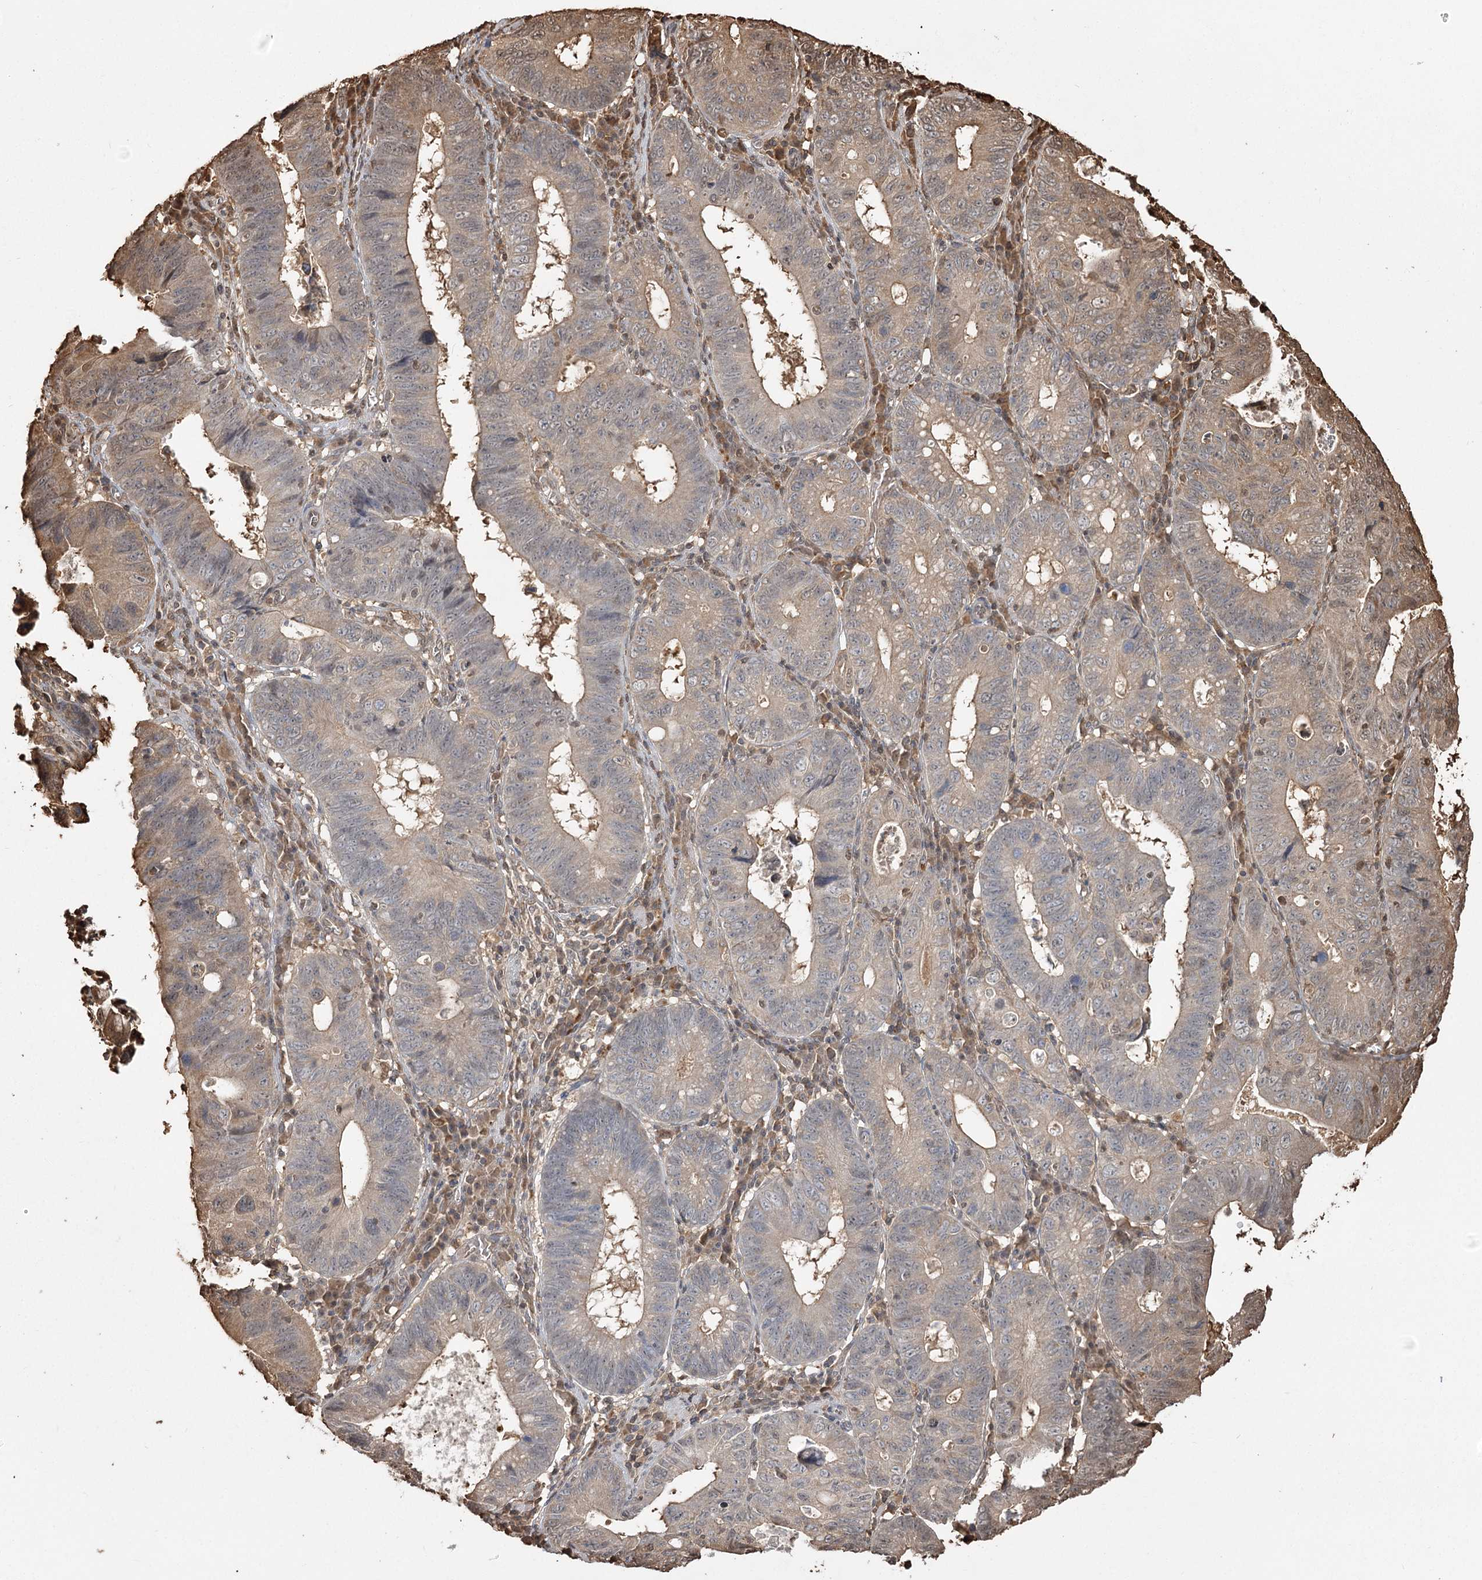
{"staining": {"intensity": "weak", "quantity": "25%-75%", "location": "cytoplasmic/membranous"}, "tissue": "stomach cancer", "cell_type": "Tumor cells", "image_type": "cancer", "snomed": [{"axis": "morphology", "description": "Adenocarcinoma, NOS"}, {"axis": "topography", "description": "Stomach"}], "caption": "A micrograph showing weak cytoplasmic/membranous expression in about 25%-75% of tumor cells in stomach cancer, as visualized by brown immunohistochemical staining.", "gene": "PLCH1", "patient": {"sex": "male", "age": 59}}